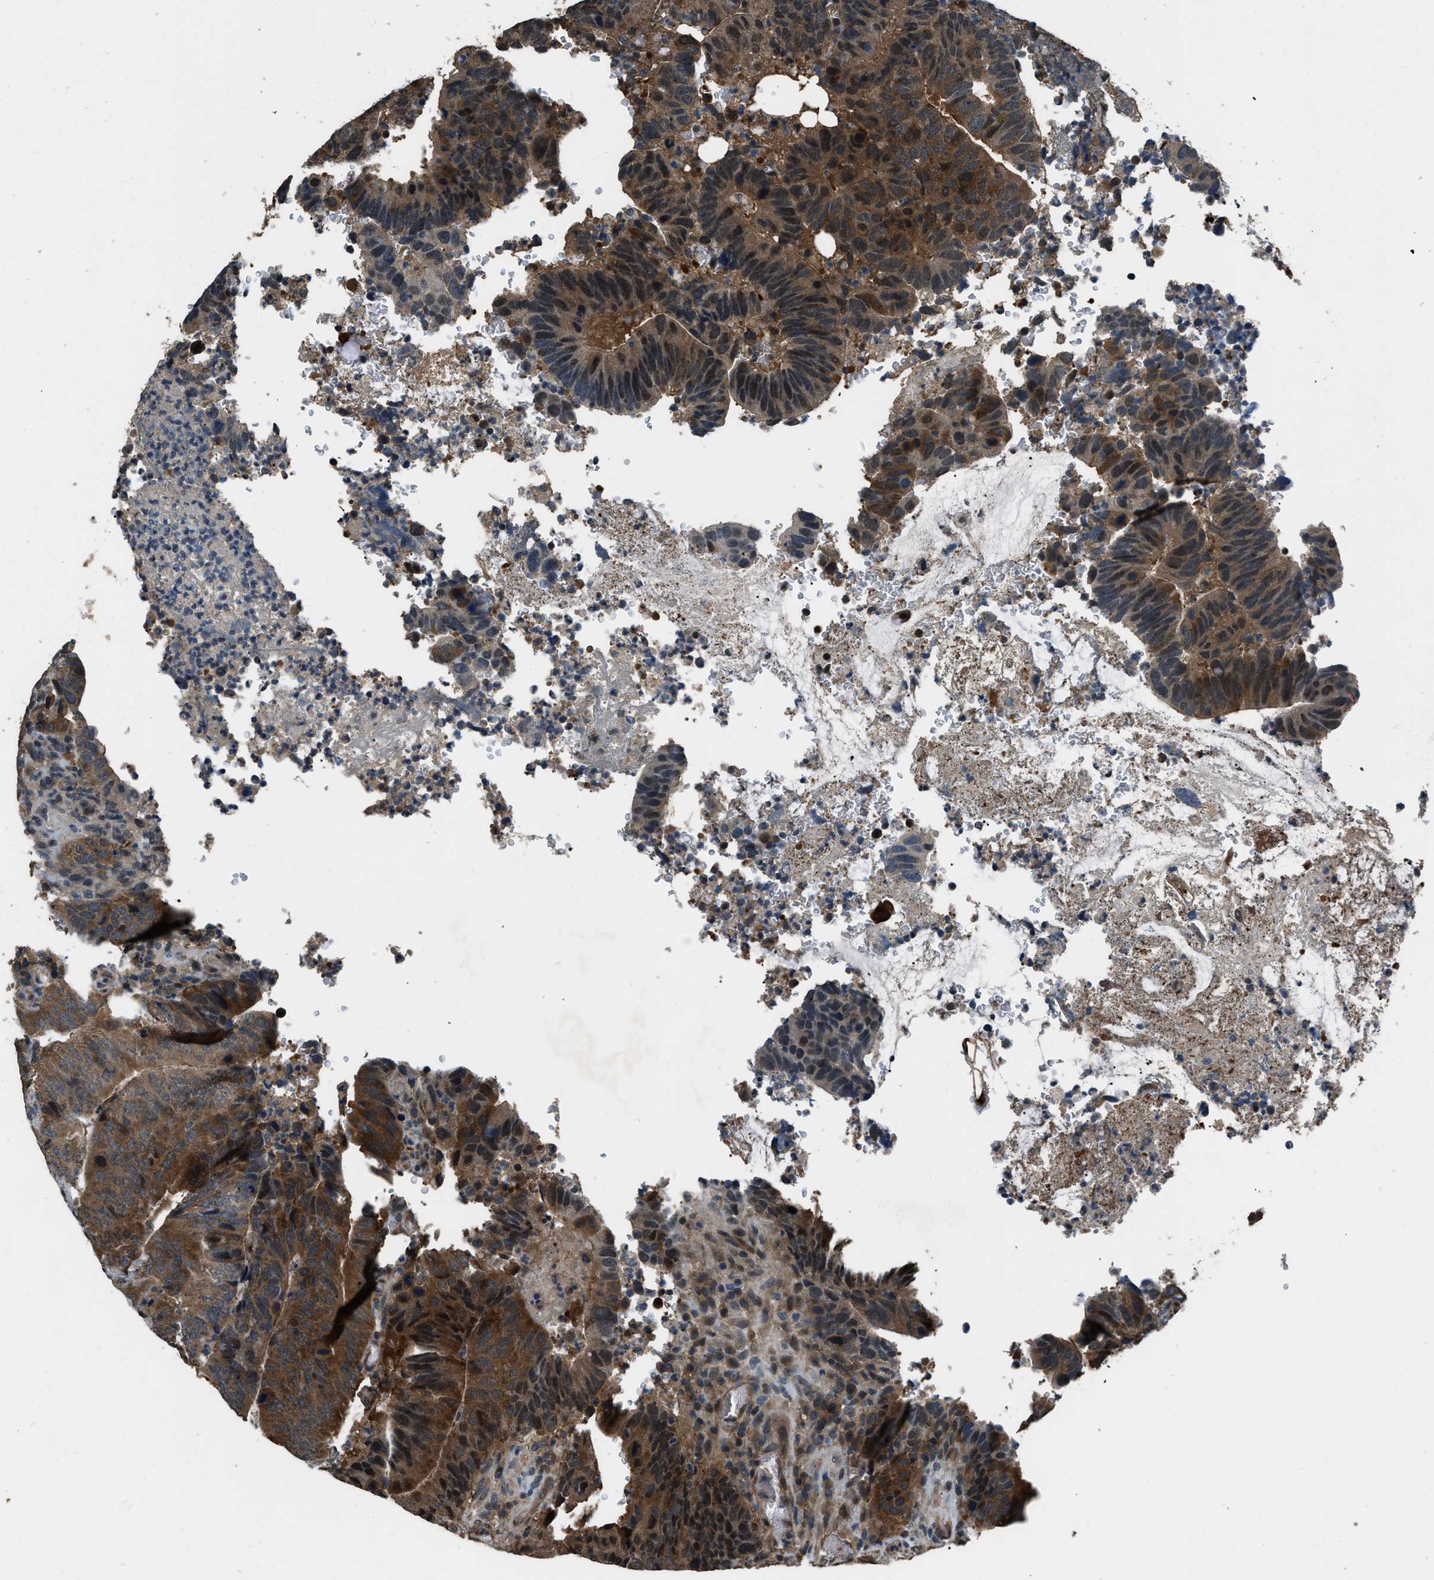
{"staining": {"intensity": "moderate", "quantity": ">75%", "location": "cytoplasmic/membranous"}, "tissue": "colorectal cancer", "cell_type": "Tumor cells", "image_type": "cancer", "snomed": [{"axis": "morphology", "description": "Adenocarcinoma, NOS"}, {"axis": "topography", "description": "Colon"}], "caption": "An immunohistochemistry (IHC) image of neoplastic tissue is shown. Protein staining in brown shows moderate cytoplasmic/membranous positivity in adenocarcinoma (colorectal) within tumor cells. (DAB IHC with brightfield microscopy, high magnification).", "gene": "NUDCD3", "patient": {"sex": "male", "age": 56}}